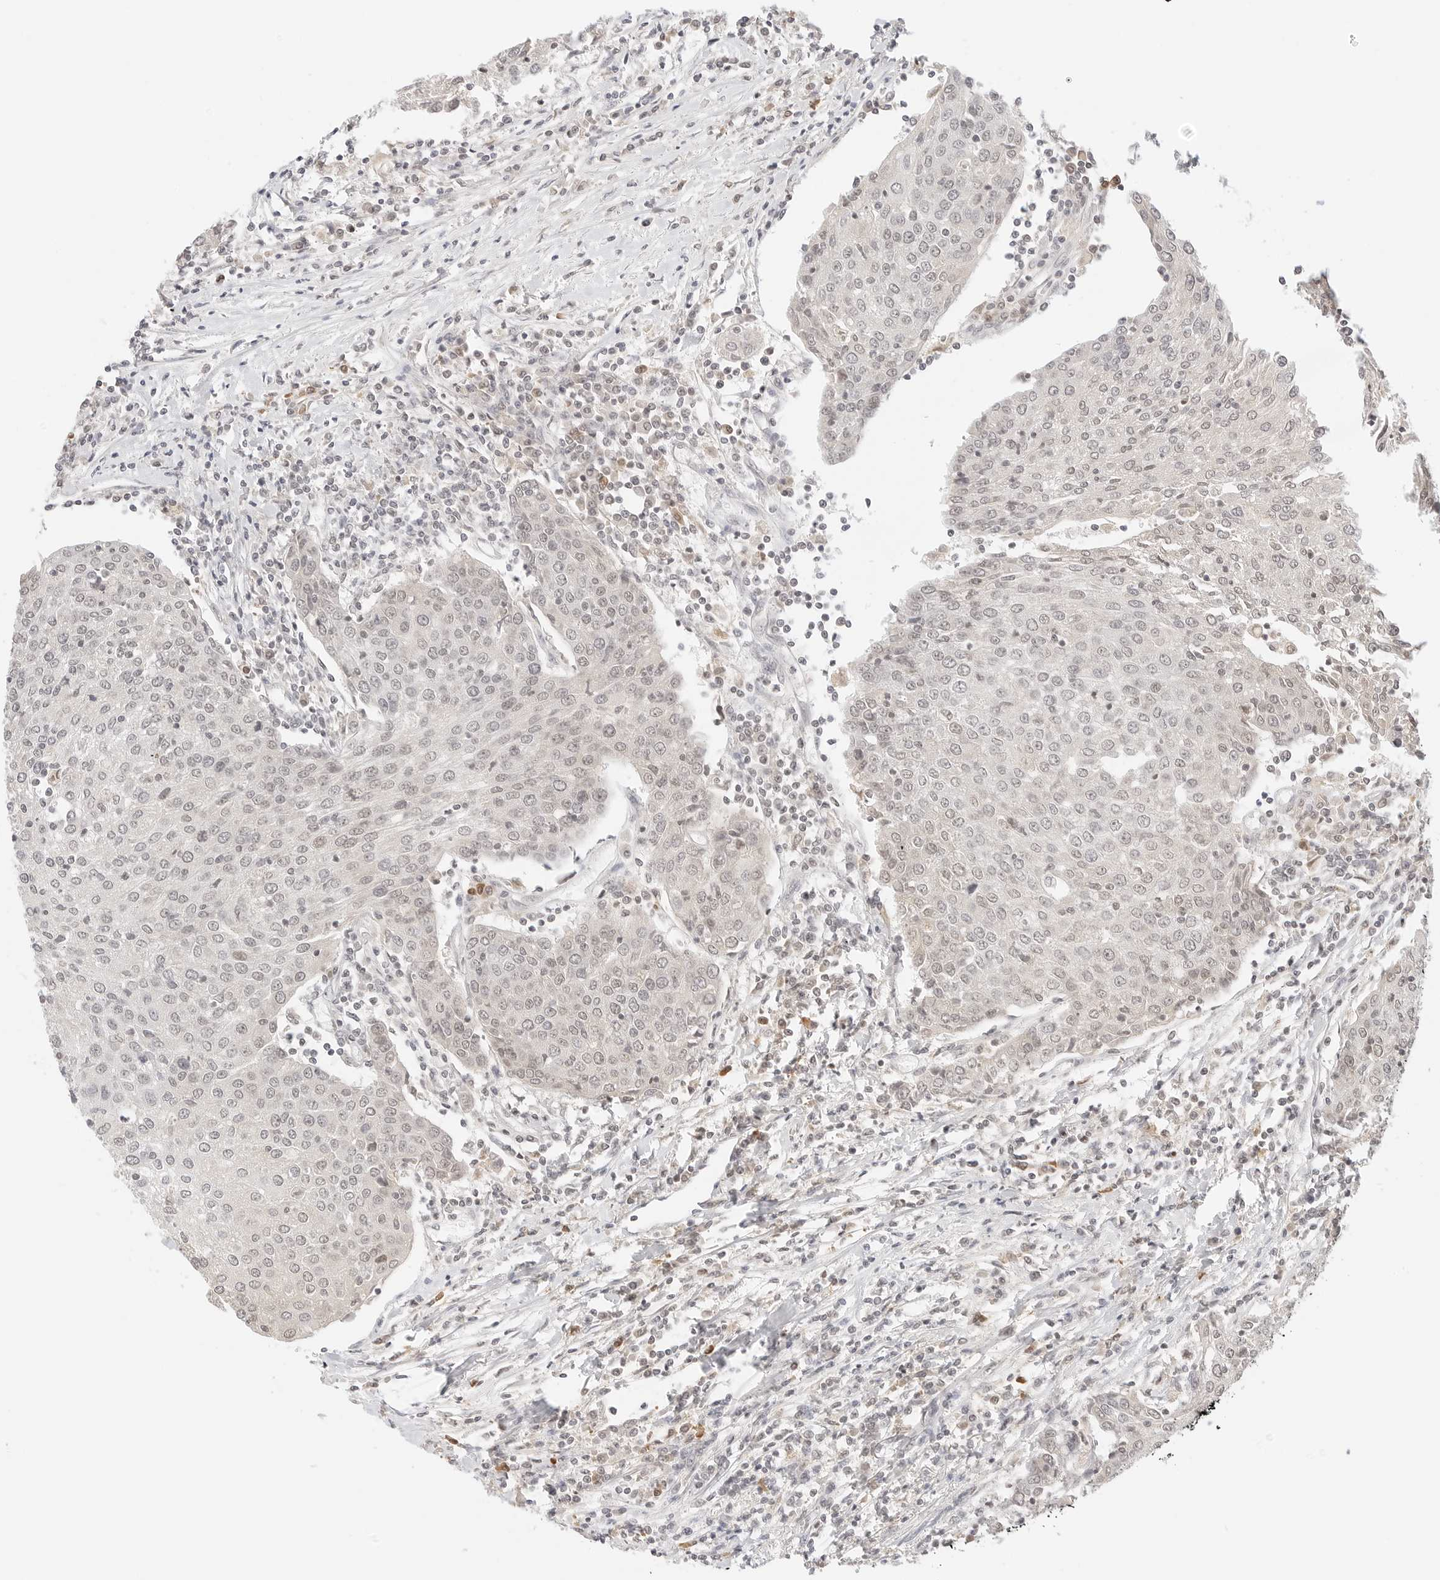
{"staining": {"intensity": "weak", "quantity": "25%-75%", "location": "nuclear"}, "tissue": "urothelial cancer", "cell_type": "Tumor cells", "image_type": "cancer", "snomed": [{"axis": "morphology", "description": "Urothelial carcinoma, High grade"}, {"axis": "topography", "description": "Urinary bladder"}], "caption": "Approximately 25%-75% of tumor cells in high-grade urothelial carcinoma reveal weak nuclear protein staining as visualized by brown immunohistochemical staining.", "gene": "SEPTIN4", "patient": {"sex": "female", "age": 85}}